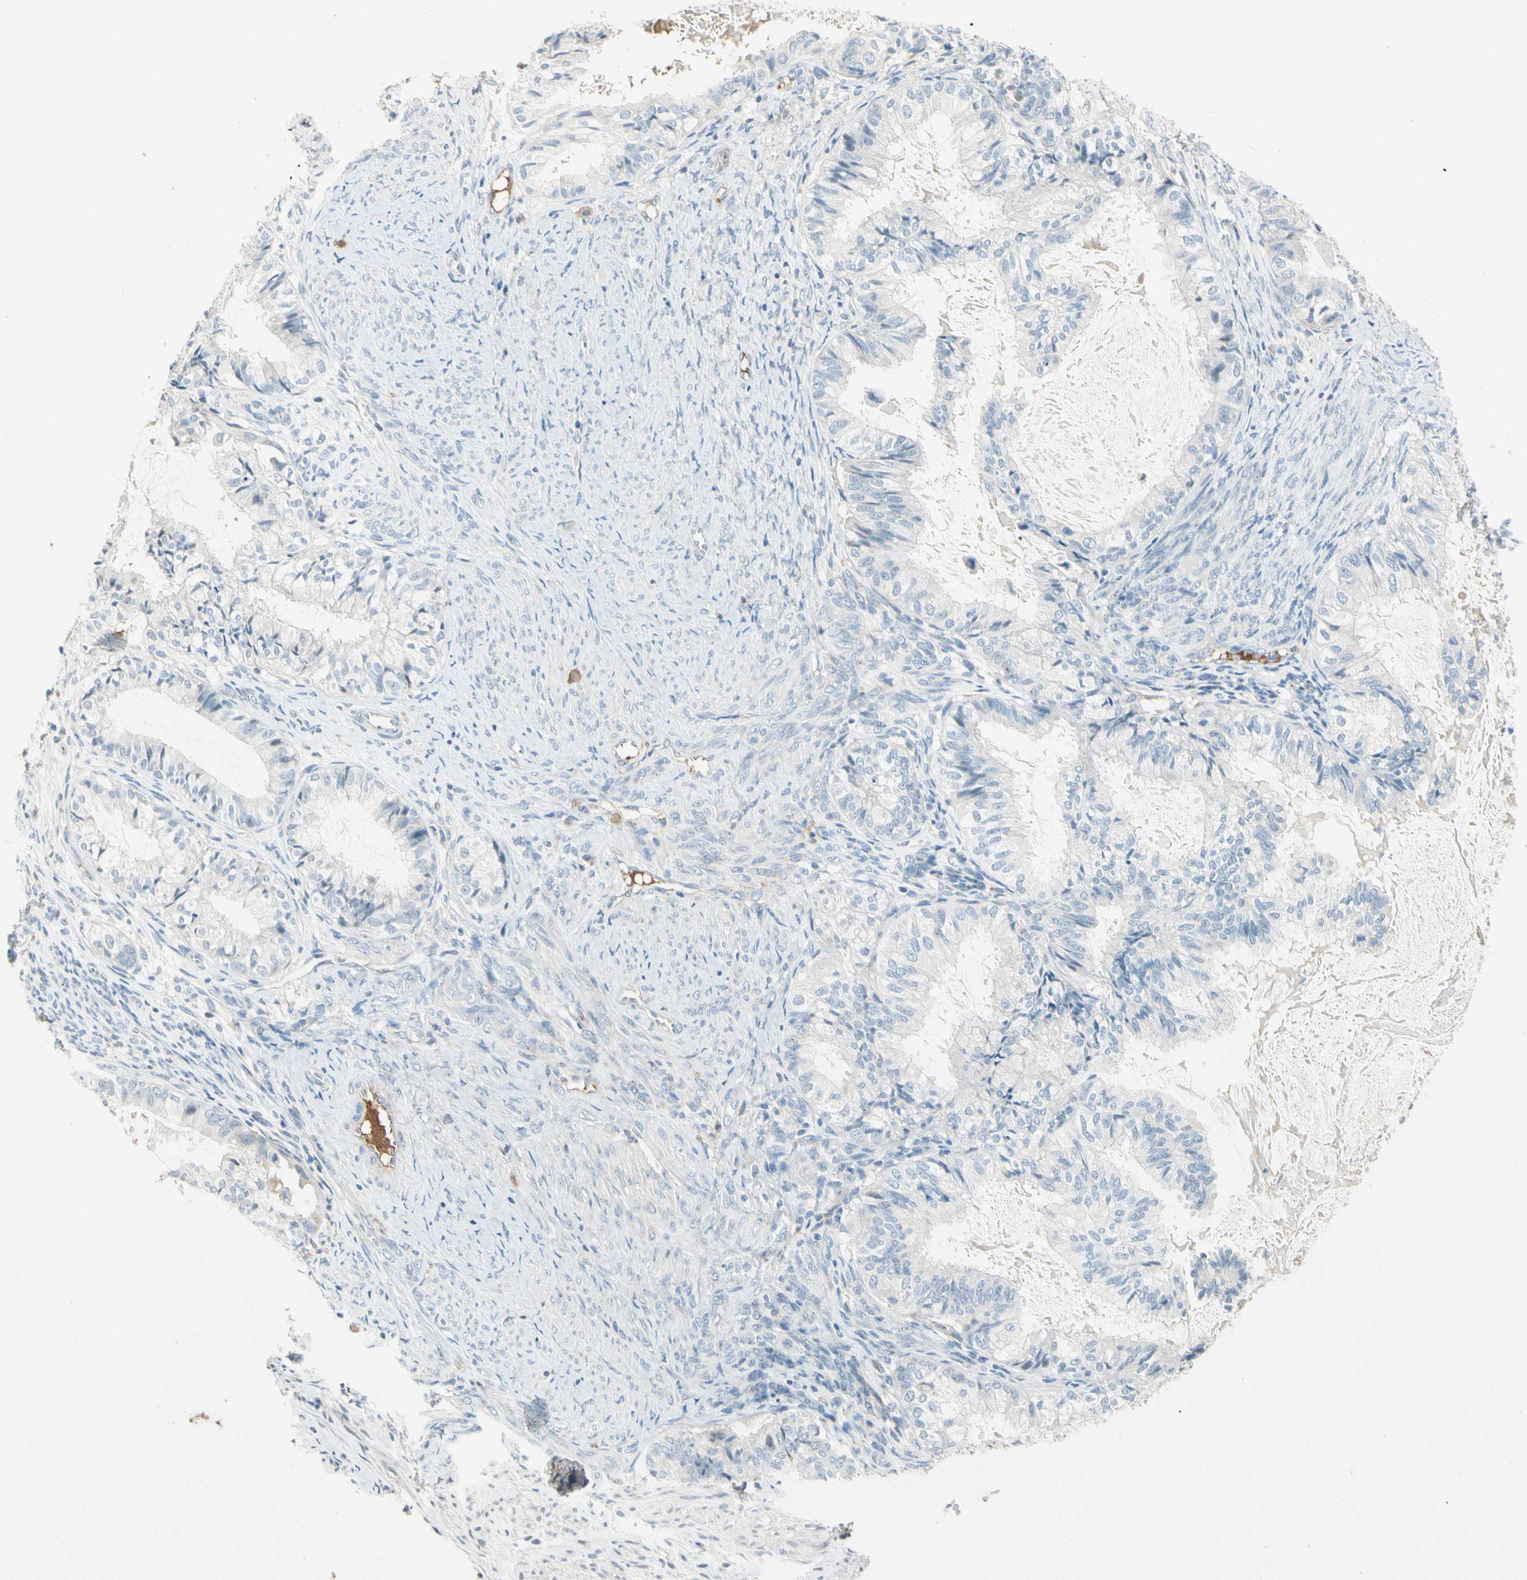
{"staining": {"intensity": "negative", "quantity": "none", "location": "none"}, "tissue": "cervical cancer", "cell_type": "Tumor cells", "image_type": "cancer", "snomed": [{"axis": "morphology", "description": "Normal tissue, NOS"}, {"axis": "morphology", "description": "Adenocarcinoma, NOS"}, {"axis": "topography", "description": "Cervix"}, {"axis": "topography", "description": "Endometrium"}], "caption": "A histopathology image of adenocarcinoma (cervical) stained for a protein exhibits no brown staining in tumor cells.", "gene": "SERPIND1", "patient": {"sex": "female", "age": 86}}